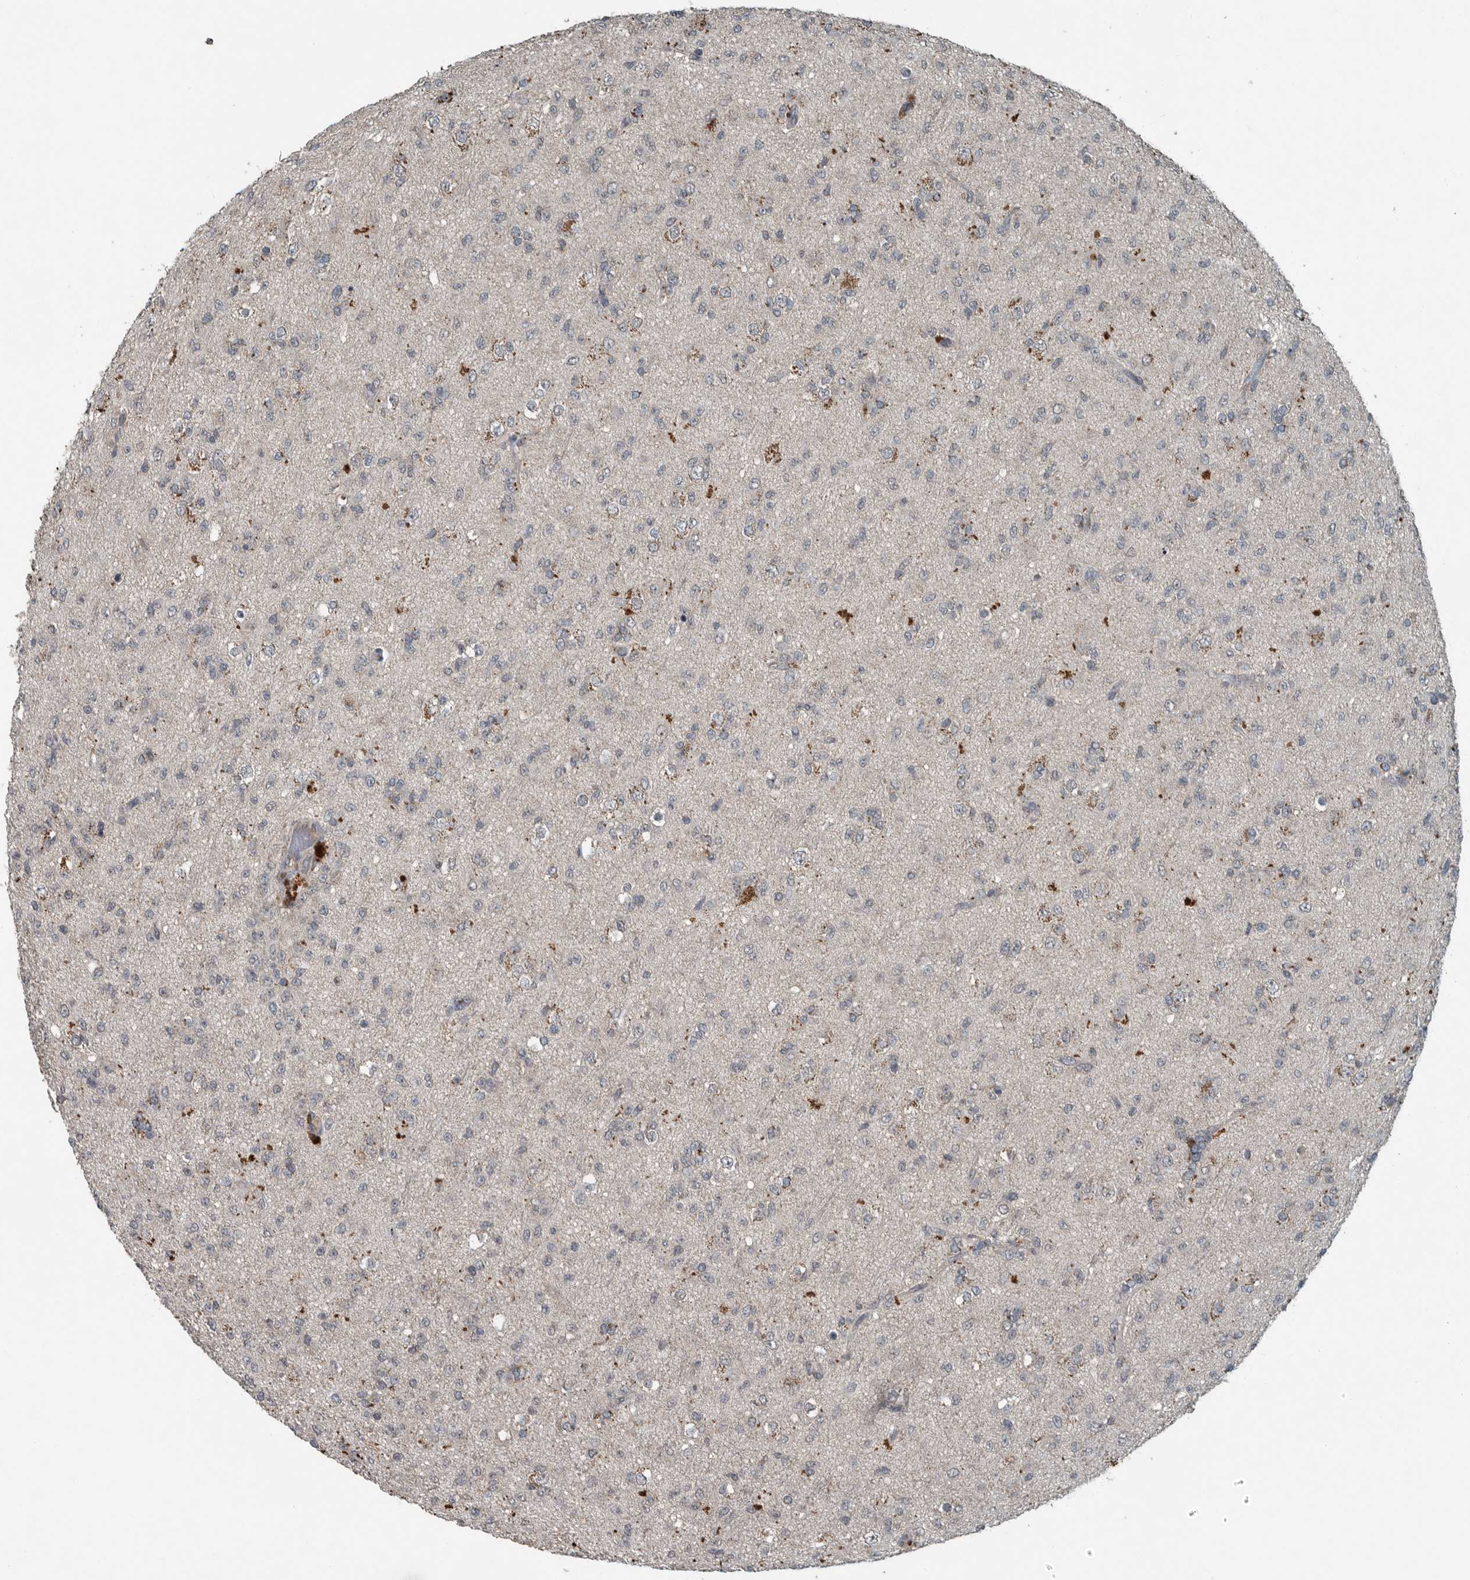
{"staining": {"intensity": "negative", "quantity": "none", "location": "none"}, "tissue": "glioma", "cell_type": "Tumor cells", "image_type": "cancer", "snomed": [{"axis": "morphology", "description": "Glioma, malignant, Low grade"}, {"axis": "topography", "description": "Brain"}], "caption": "Tumor cells show no significant expression in malignant low-grade glioma.", "gene": "IL6ST", "patient": {"sex": "male", "age": 65}}